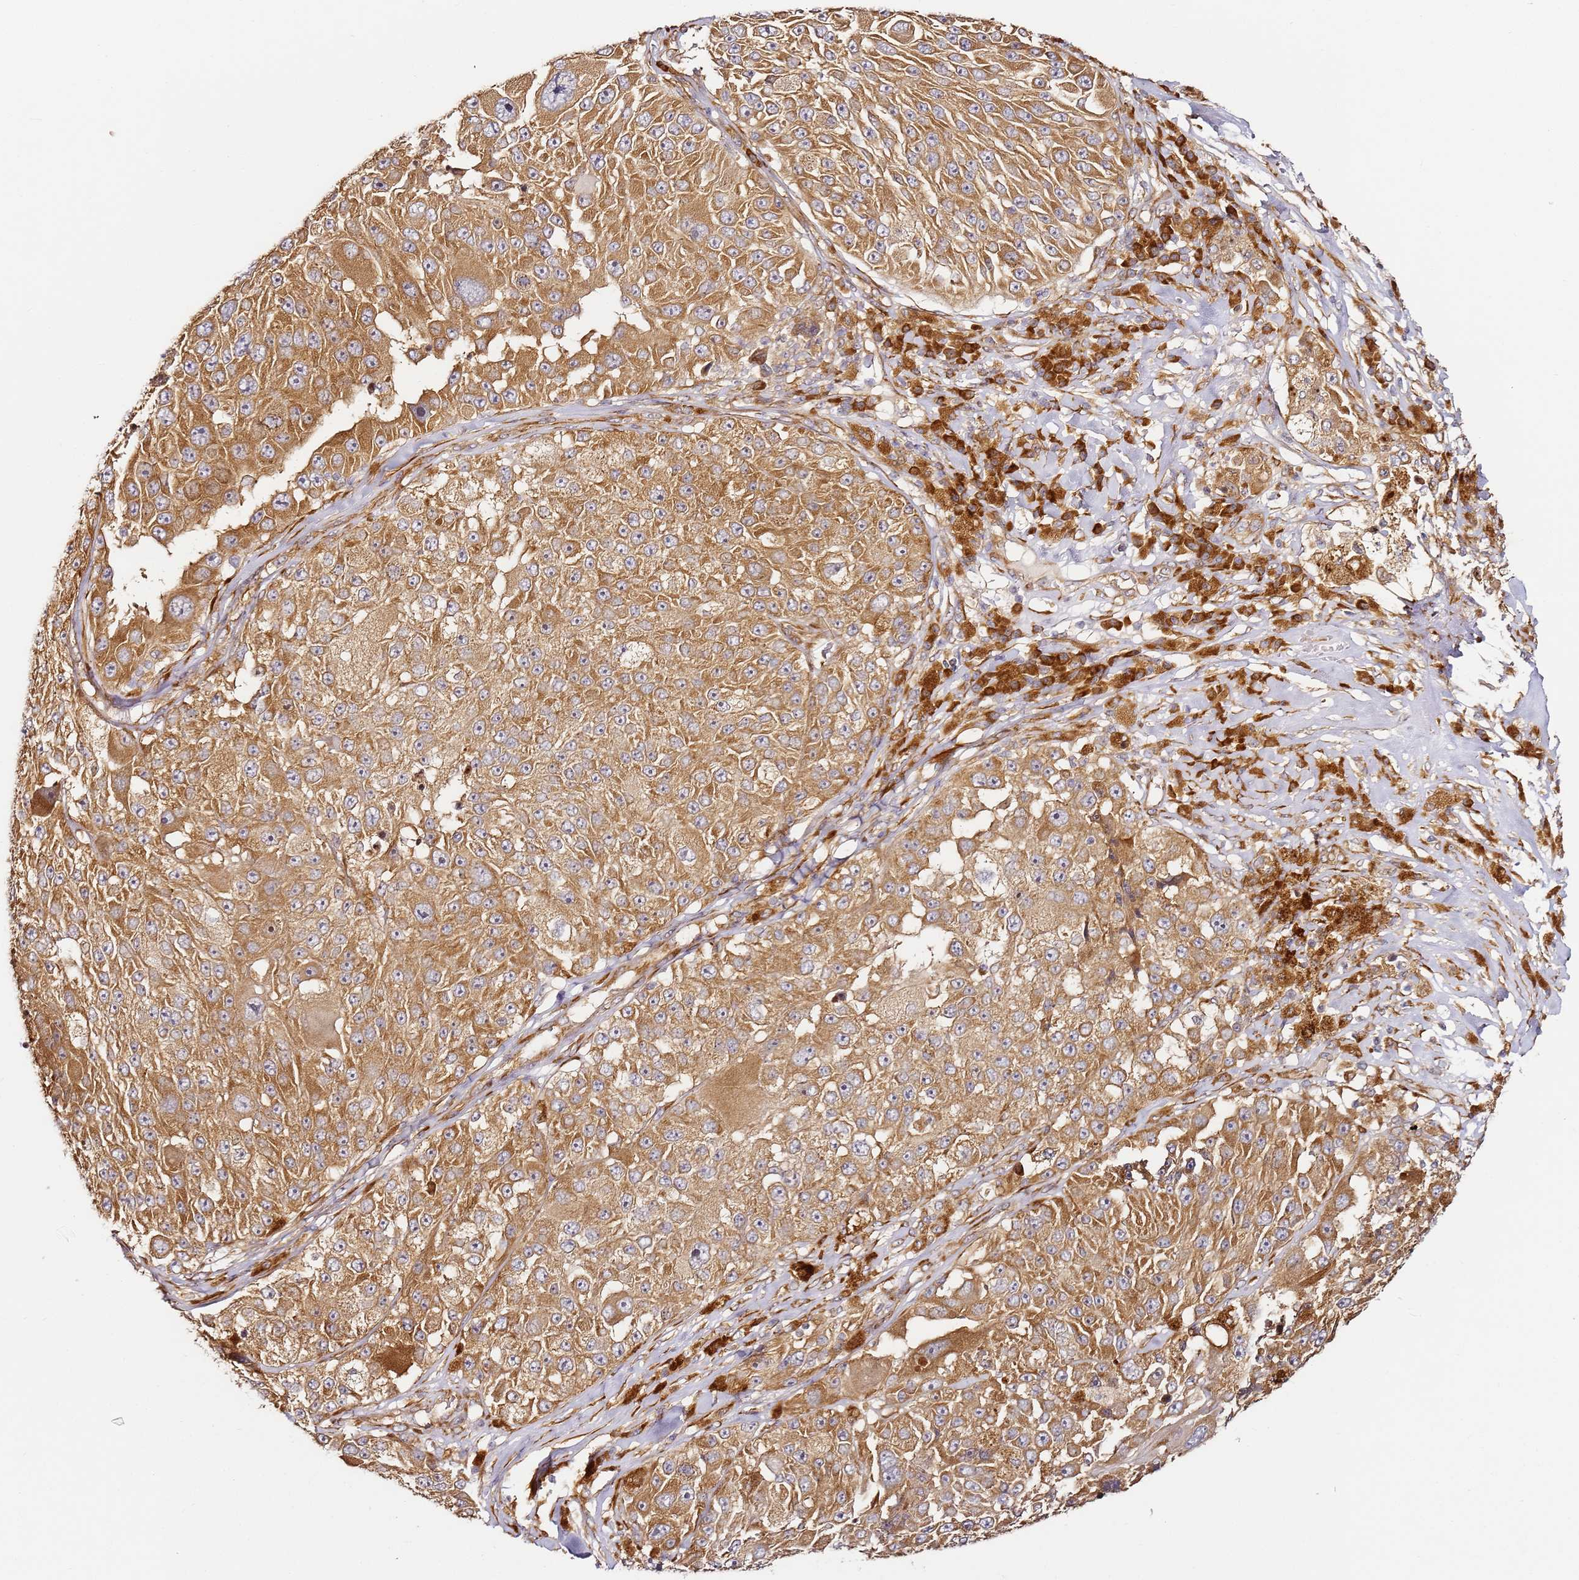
{"staining": {"intensity": "moderate", "quantity": ">75%", "location": "cytoplasmic/membranous"}, "tissue": "melanoma", "cell_type": "Tumor cells", "image_type": "cancer", "snomed": [{"axis": "morphology", "description": "Malignant melanoma, Metastatic site"}, {"axis": "topography", "description": "Lymph node"}], "caption": "A high-resolution image shows IHC staining of melanoma, which demonstrates moderate cytoplasmic/membranous positivity in approximately >75% of tumor cells.", "gene": "RPS3A", "patient": {"sex": "male", "age": 62}}